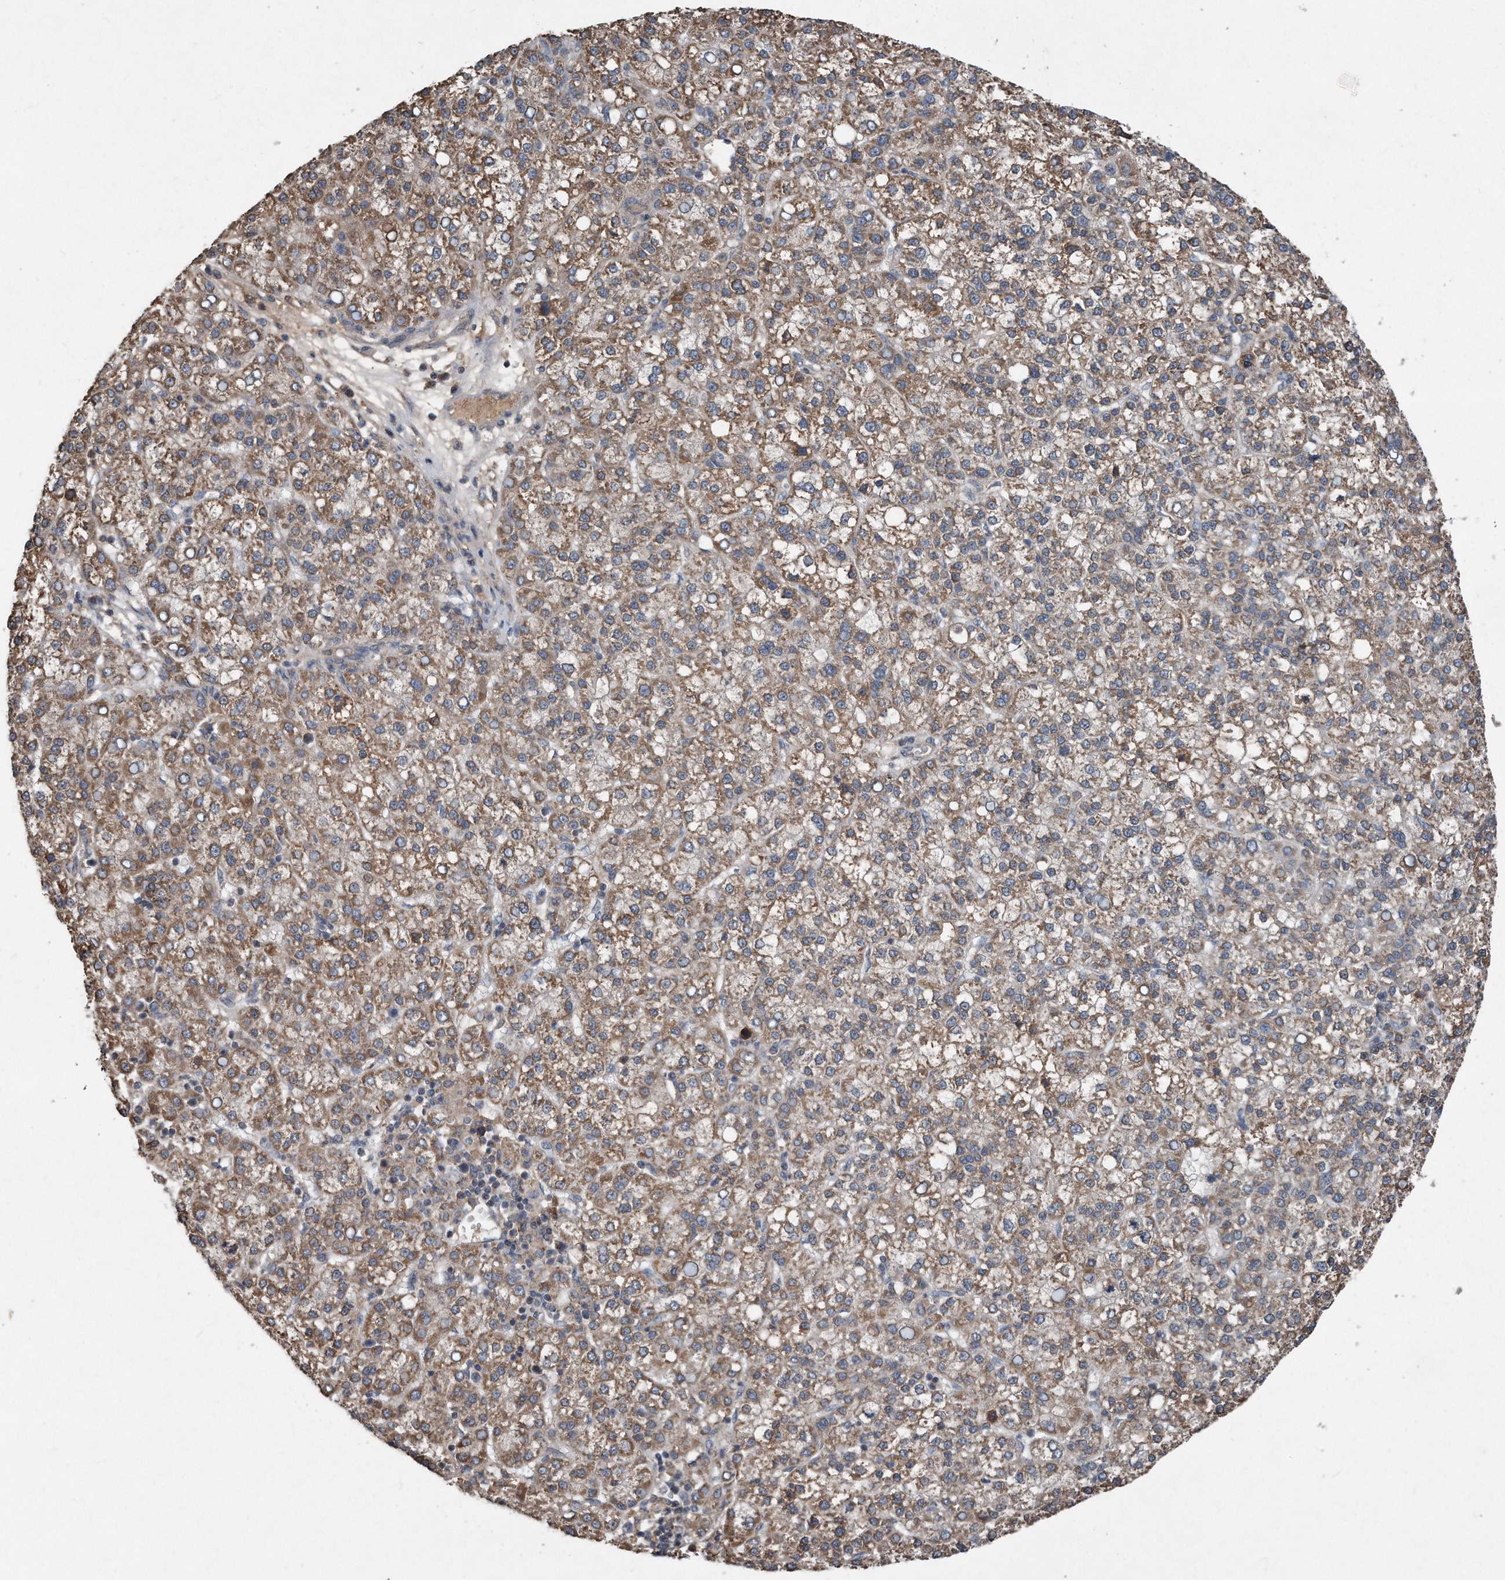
{"staining": {"intensity": "moderate", "quantity": ">75%", "location": "cytoplasmic/membranous"}, "tissue": "liver cancer", "cell_type": "Tumor cells", "image_type": "cancer", "snomed": [{"axis": "morphology", "description": "Carcinoma, Hepatocellular, NOS"}, {"axis": "topography", "description": "Liver"}], "caption": "Immunohistochemistry staining of liver cancer (hepatocellular carcinoma), which reveals medium levels of moderate cytoplasmic/membranous staining in approximately >75% of tumor cells indicating moderate cytoplasmic/membranous protein expression. The staining was performed using DAB (brown) for protein detection and nuclei were counterstained in hematoxylin (blue).", "gene": "SDHA", "patient": {"sex": "female", "age": 58}}